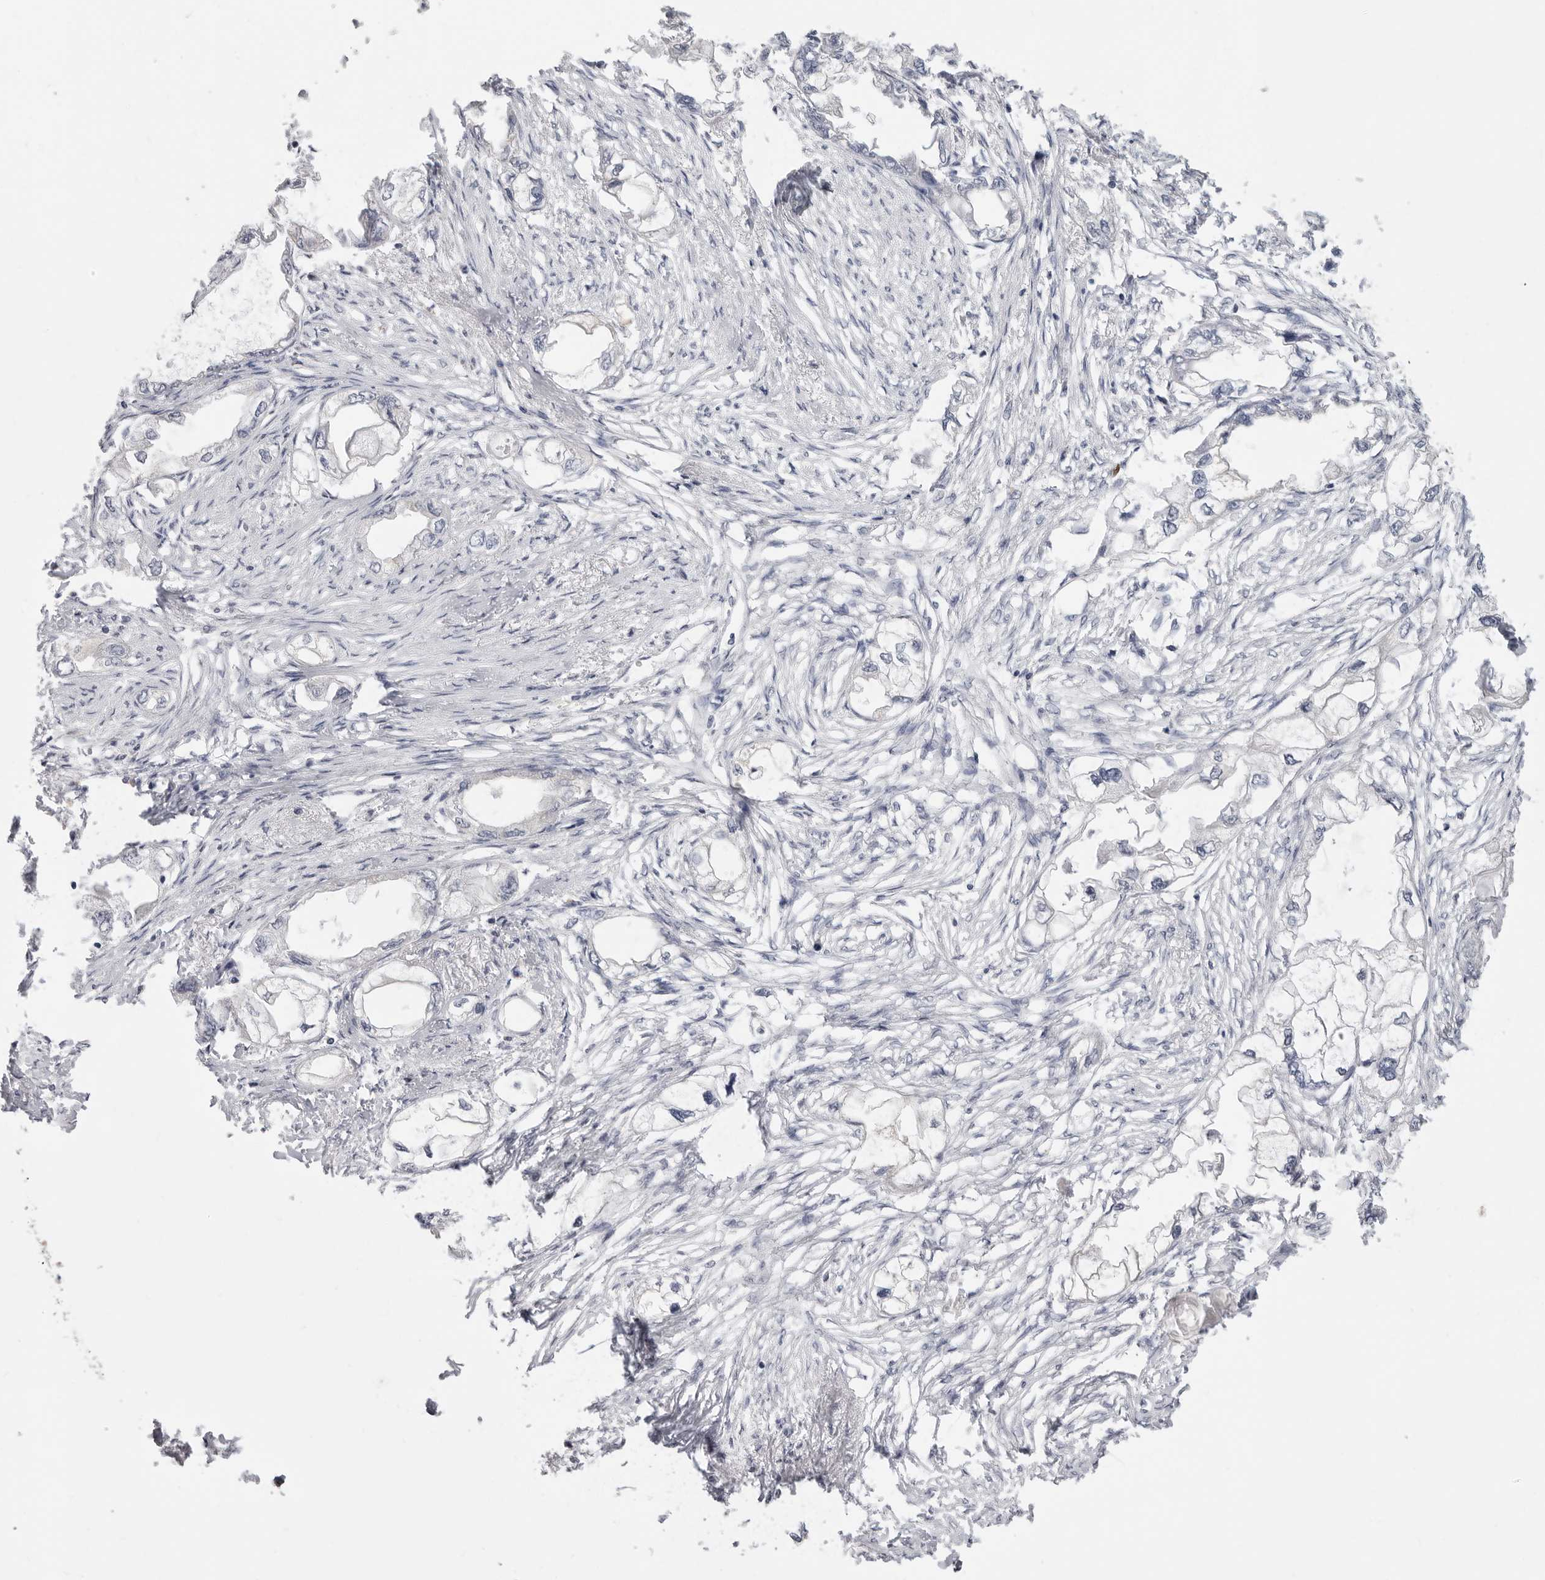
{"staining": {"intensity": "negative", "quantity": "none", "location": "none"}, "tissue": "endometrial cancer", "cell_type": "Tumor cells", "image_type": "cancer", "snomed": [{"axis": "morphology", "description": "Adenocarcinoma, NOS"}, {"axis": "morphology", "description": "Adenocarcinoma, metastatic, NOS"}, {"axis": "topography", "description": "Adipose tissue"}, {"axis": "topography", "description": "Endometrium"}], "caption": "This micrograph is of endometrial adenocarcinoma stained with IHC to label a protein in brown with the nuclei are counter-stained blue. There is no positivity in tumor cells.", "gene": "XIRP1", "patient": {"sex": "female", "age": 67}}